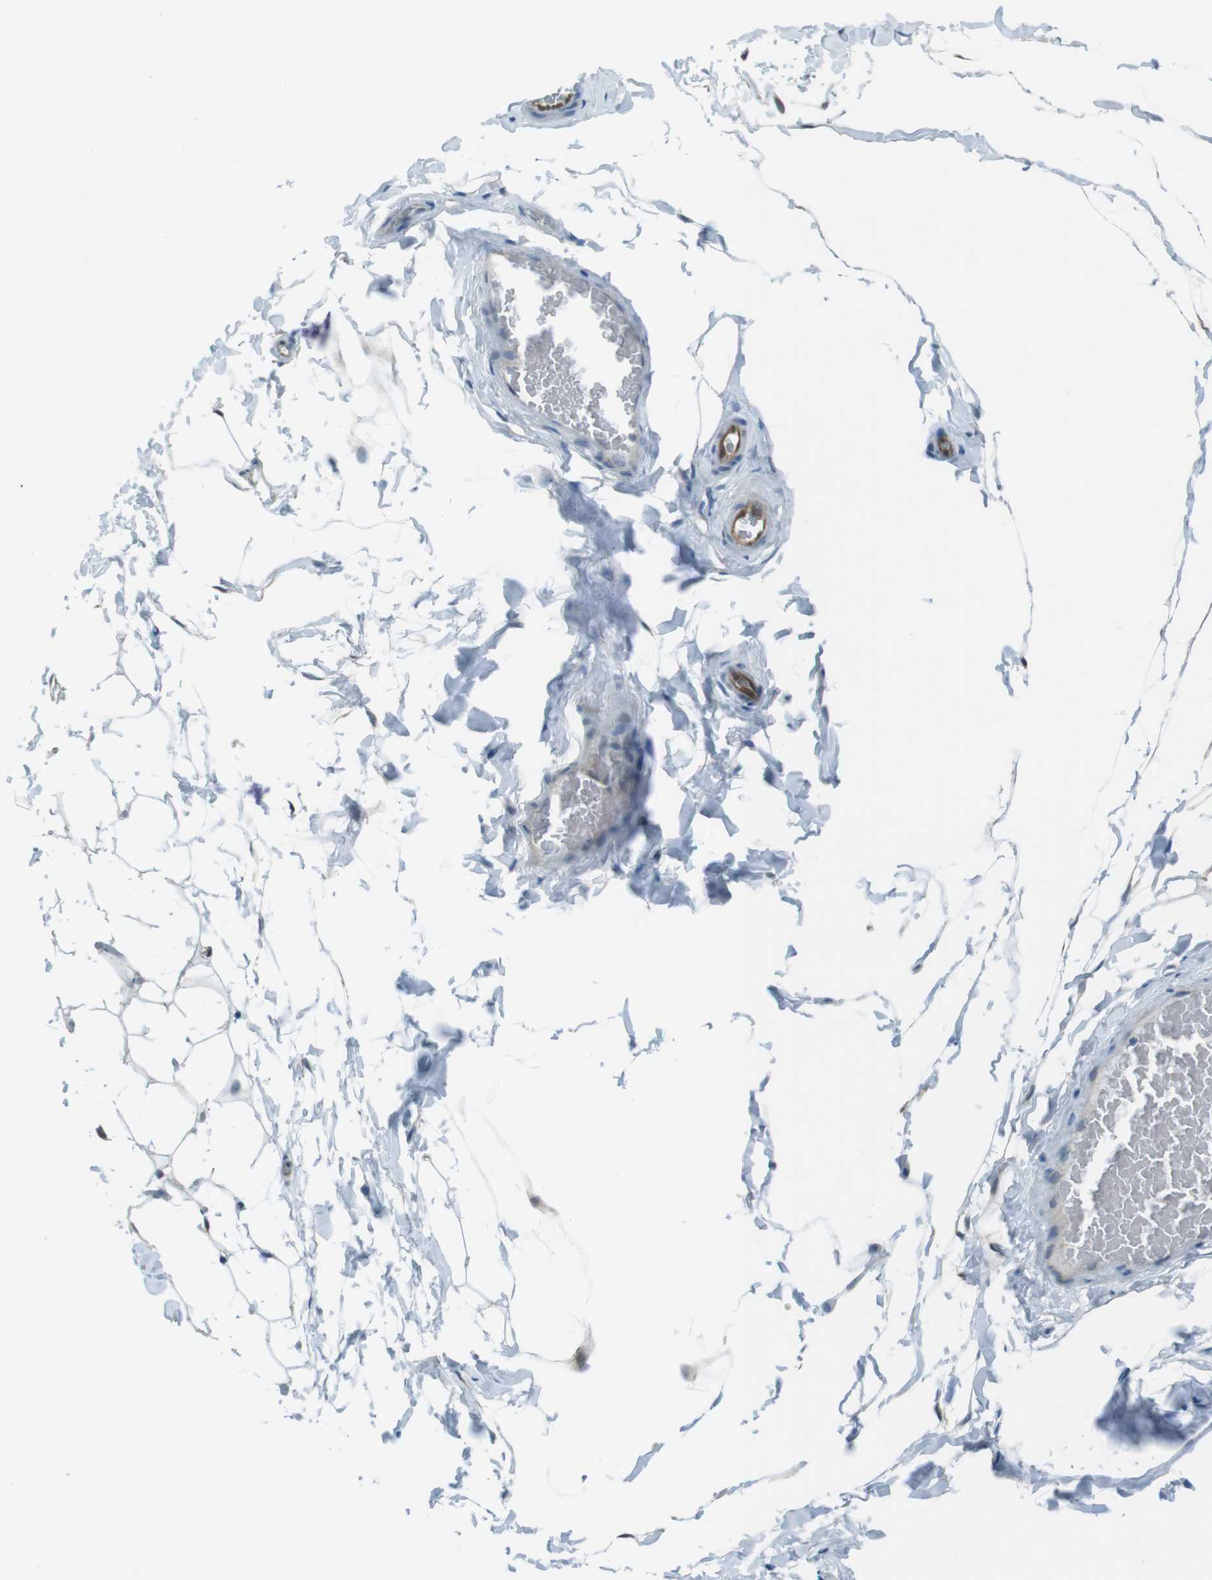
{"staining": {"intensity": "negative", "quantity": "none", "location": "none"}, "tissue": "adipose tissue", "cell_type": "Adipocytes", "image_type": "normal", "snomed": [{"axis": "morphology", "description": "Normal tissue, NOS"}, {"axis": "topography", "description": "Soft tissue"}], "caption": "High power microscopy image of an immunohistochemistry image of normal adipose tissue, revealing no significant positivity in adipocytes.", "gene": "MFAP3", "patient": {"sex": "male", "age": 26}}